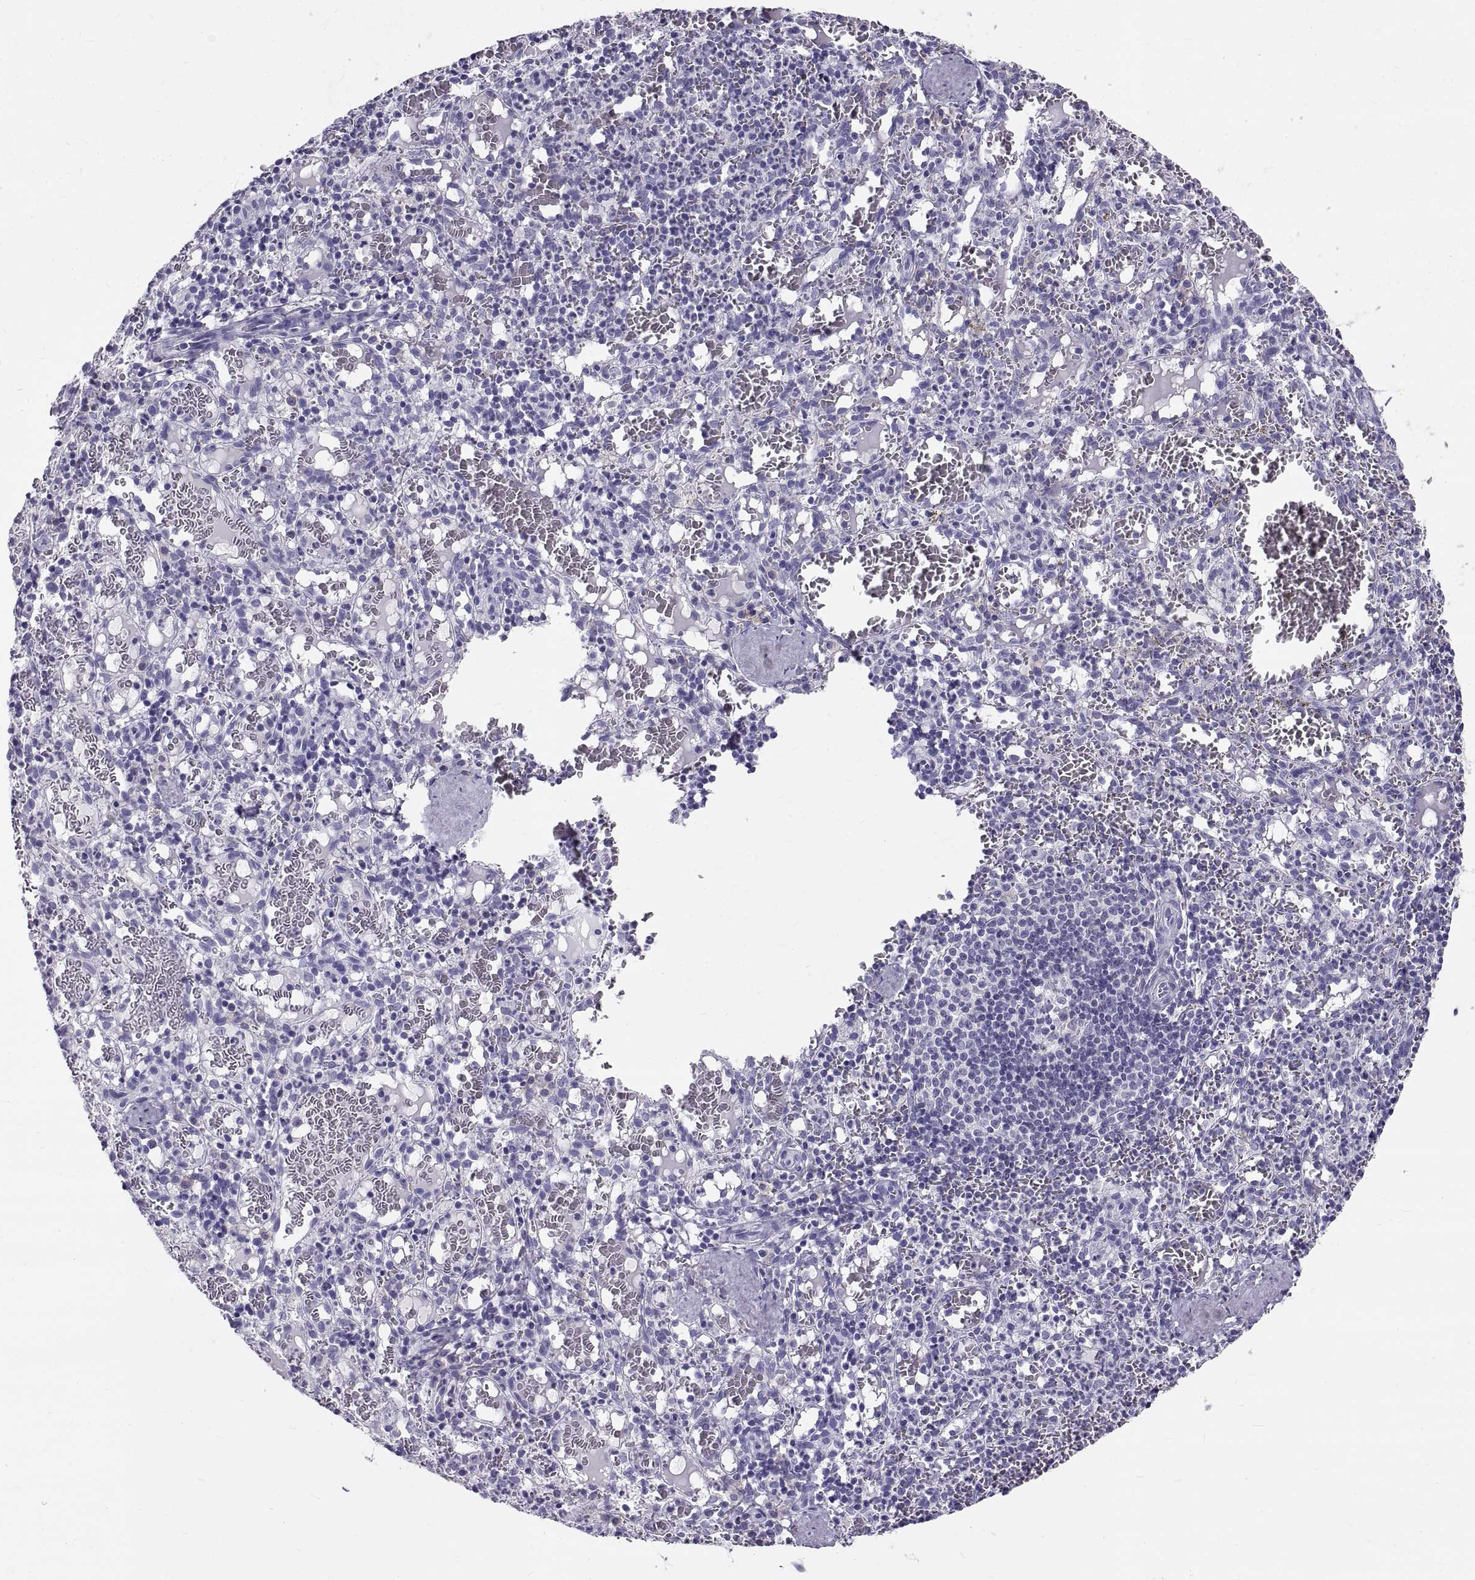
{"staining": {"intensity": "negative", "quantity": "none", "location": "none"}, "tissue": "spleen", "cell_type": "Cells in red pulp", "image_type": "normal", "snomed": [{"axis": "morphology", "description": "Normal tissue, NOS"}, {"axis": "topography", "description": "Spleen"}], "caption": "DAB (3,3'-diaminobenzidine) immunohistochemical staining of unremarkable human spleen exhibits no significant expression in cells in red pulp. Brightfield microscopy of immunohistochemistry (IHC) stained with DAB (3,3'-diaminobenzidine) (brown) and hematoxylin (blue), captured at high magnification.", "gene": "GNG12", "patient": {"sex": "male", "age": 11}}